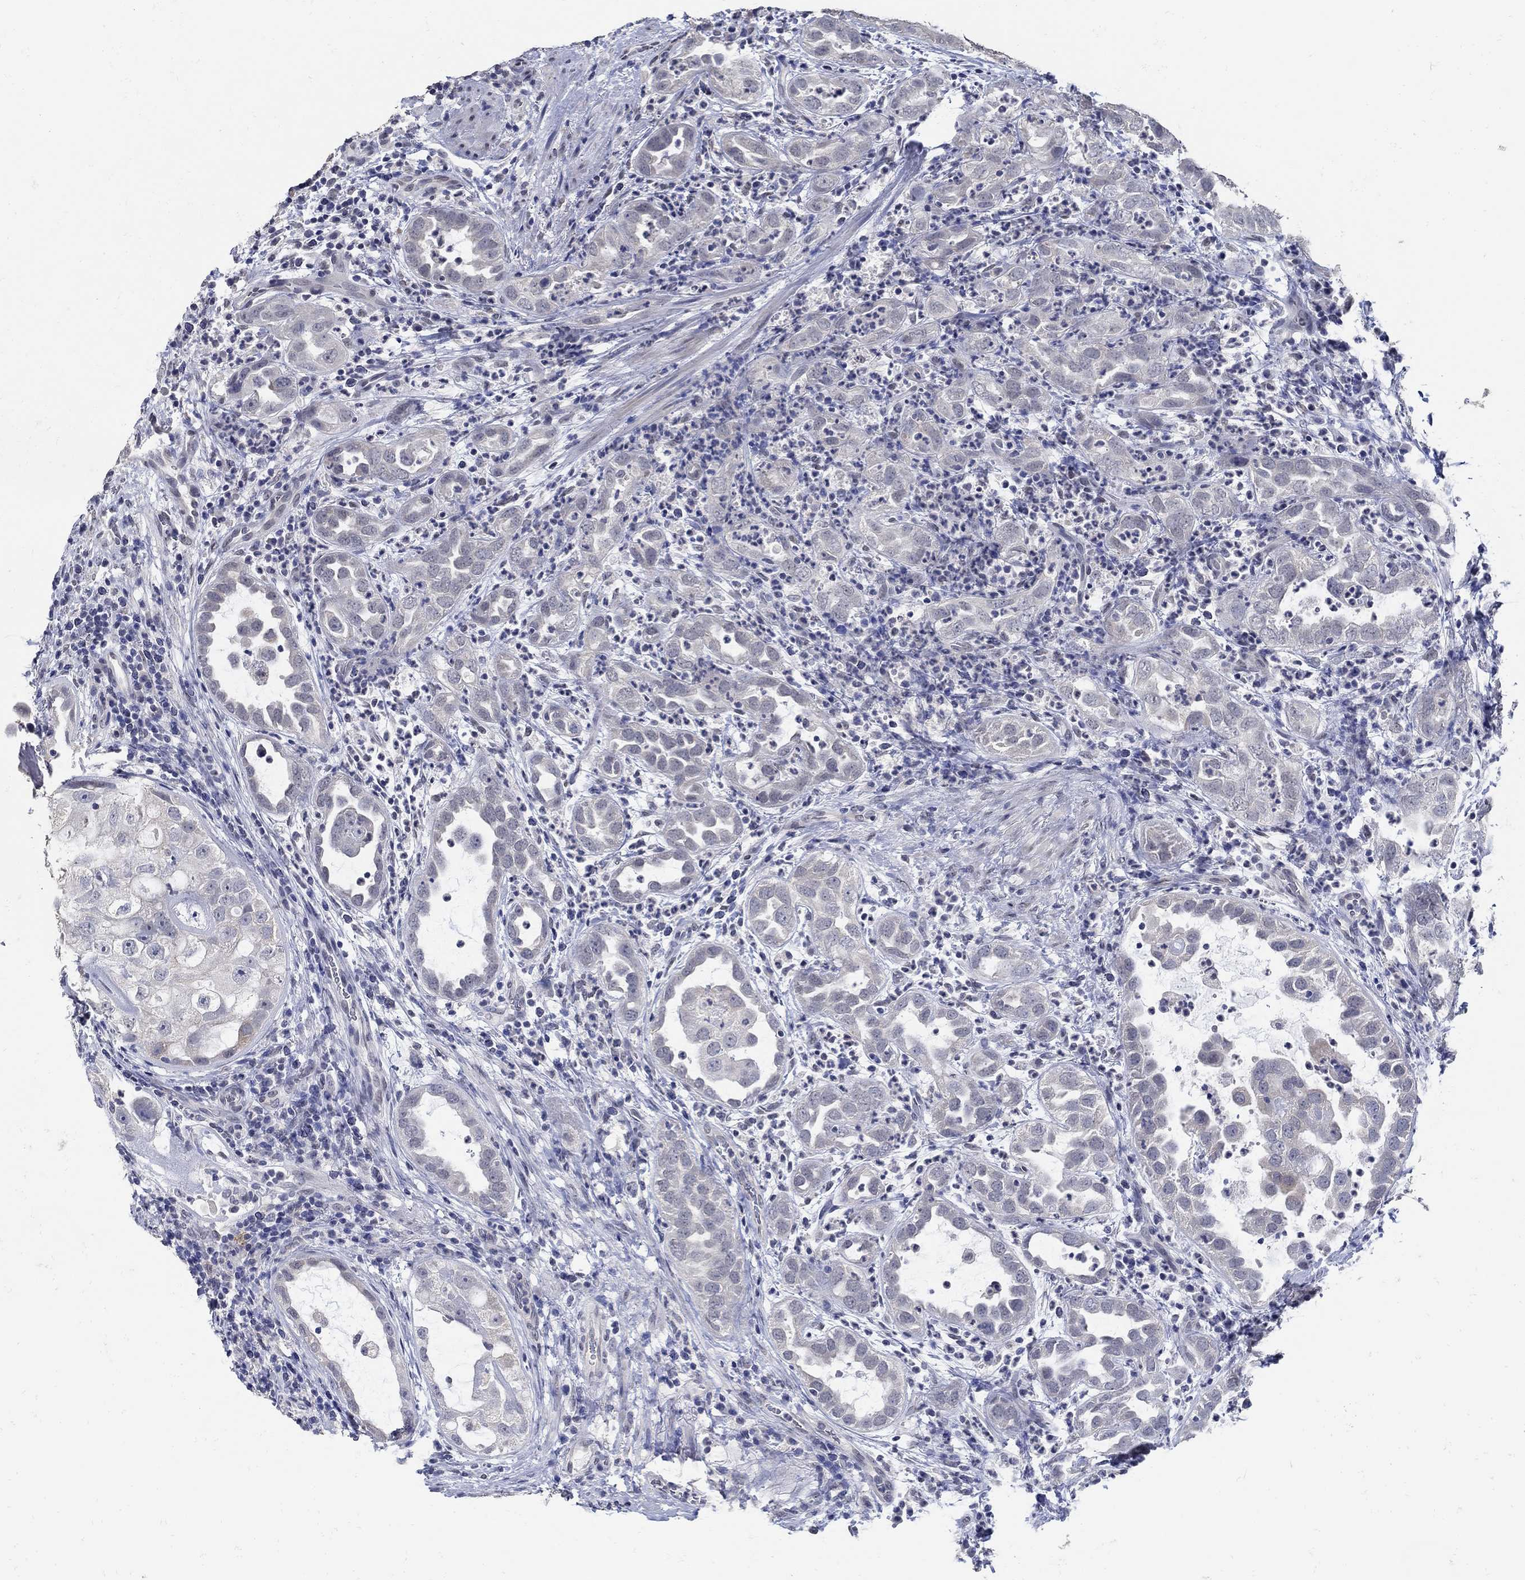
{"staining": {"intensity": "negative", "quantity": "none", "location": "none"}, "tissue": "urothelial cancer", "cell_type": "Tumor cells", "image_type": "cancer", "snomed": [{"axis": "morphology", "description": "Urothelial carcinoma, High grade"}, {"axis": "topography", "description": "Urinary bladder"}], "caption": "There is no significant staining in tumor cells of urothelial cancer.", "gene": "KCNN3", "patient": {"sex": "female", "age": 41}}